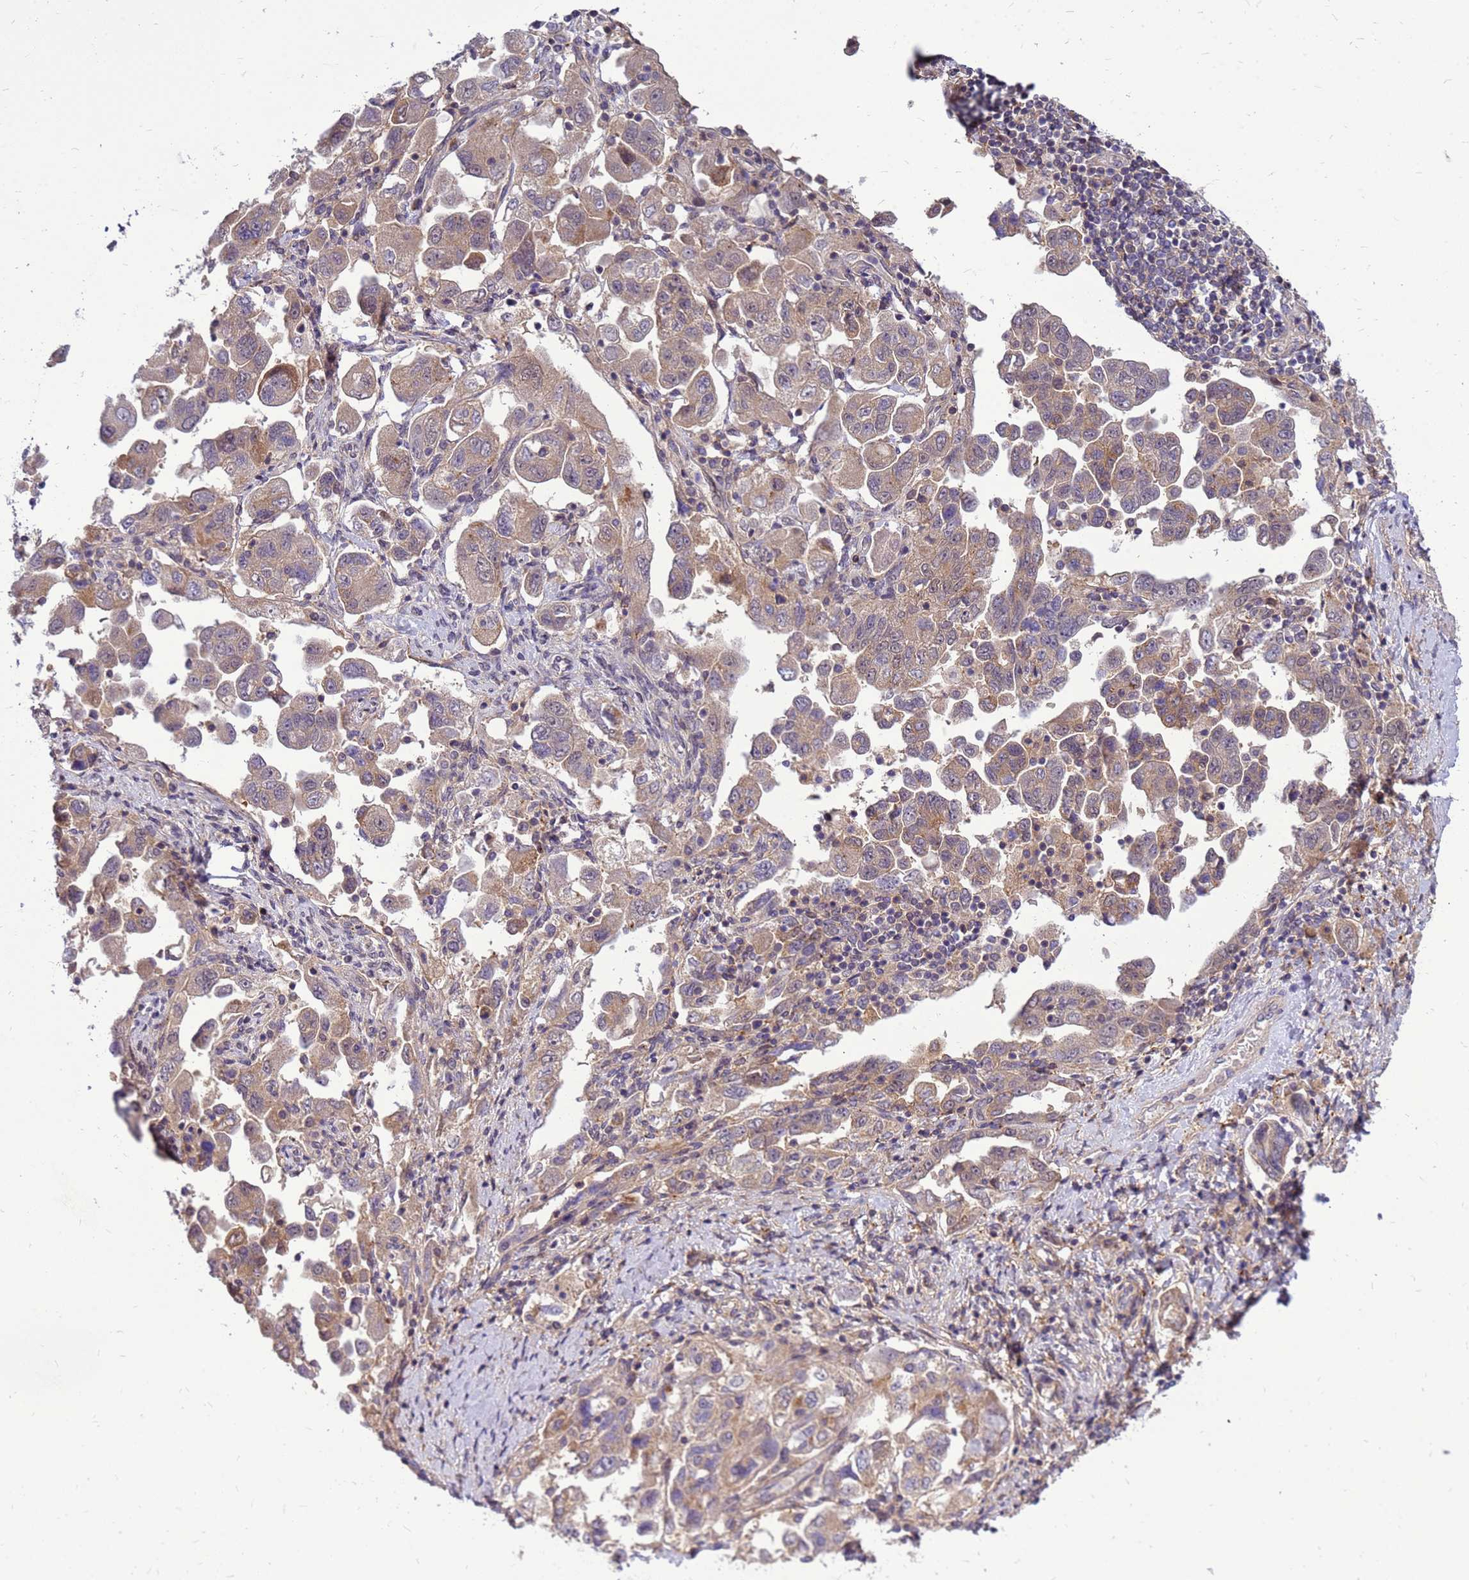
{"staining": {"intensity": "moderate", "quantity": ">75%", "location": "cytoplasmic/membranous"}, "tissue": "ovarian cancer", "cell_type": "Tumor cells", "image_type": "cancer", "snomed": [{"axis": "morphology", "description": "Carcinoma, NOS"}, {"axis": "morphology", "description": "Cystadenocarcinoma, serous, NOS"}, {"axis": "topography", "description": "Ovary"}], "caption": "Moderate cytoplasmic/membranous staining for a protein is identified in approximately >75% of tumor cells of ovarian cancer (carcinoma) using immunohistochemistry (IHC).", "gene": "ENOPH1", "patient": {"sex": "female", "age": 69}}